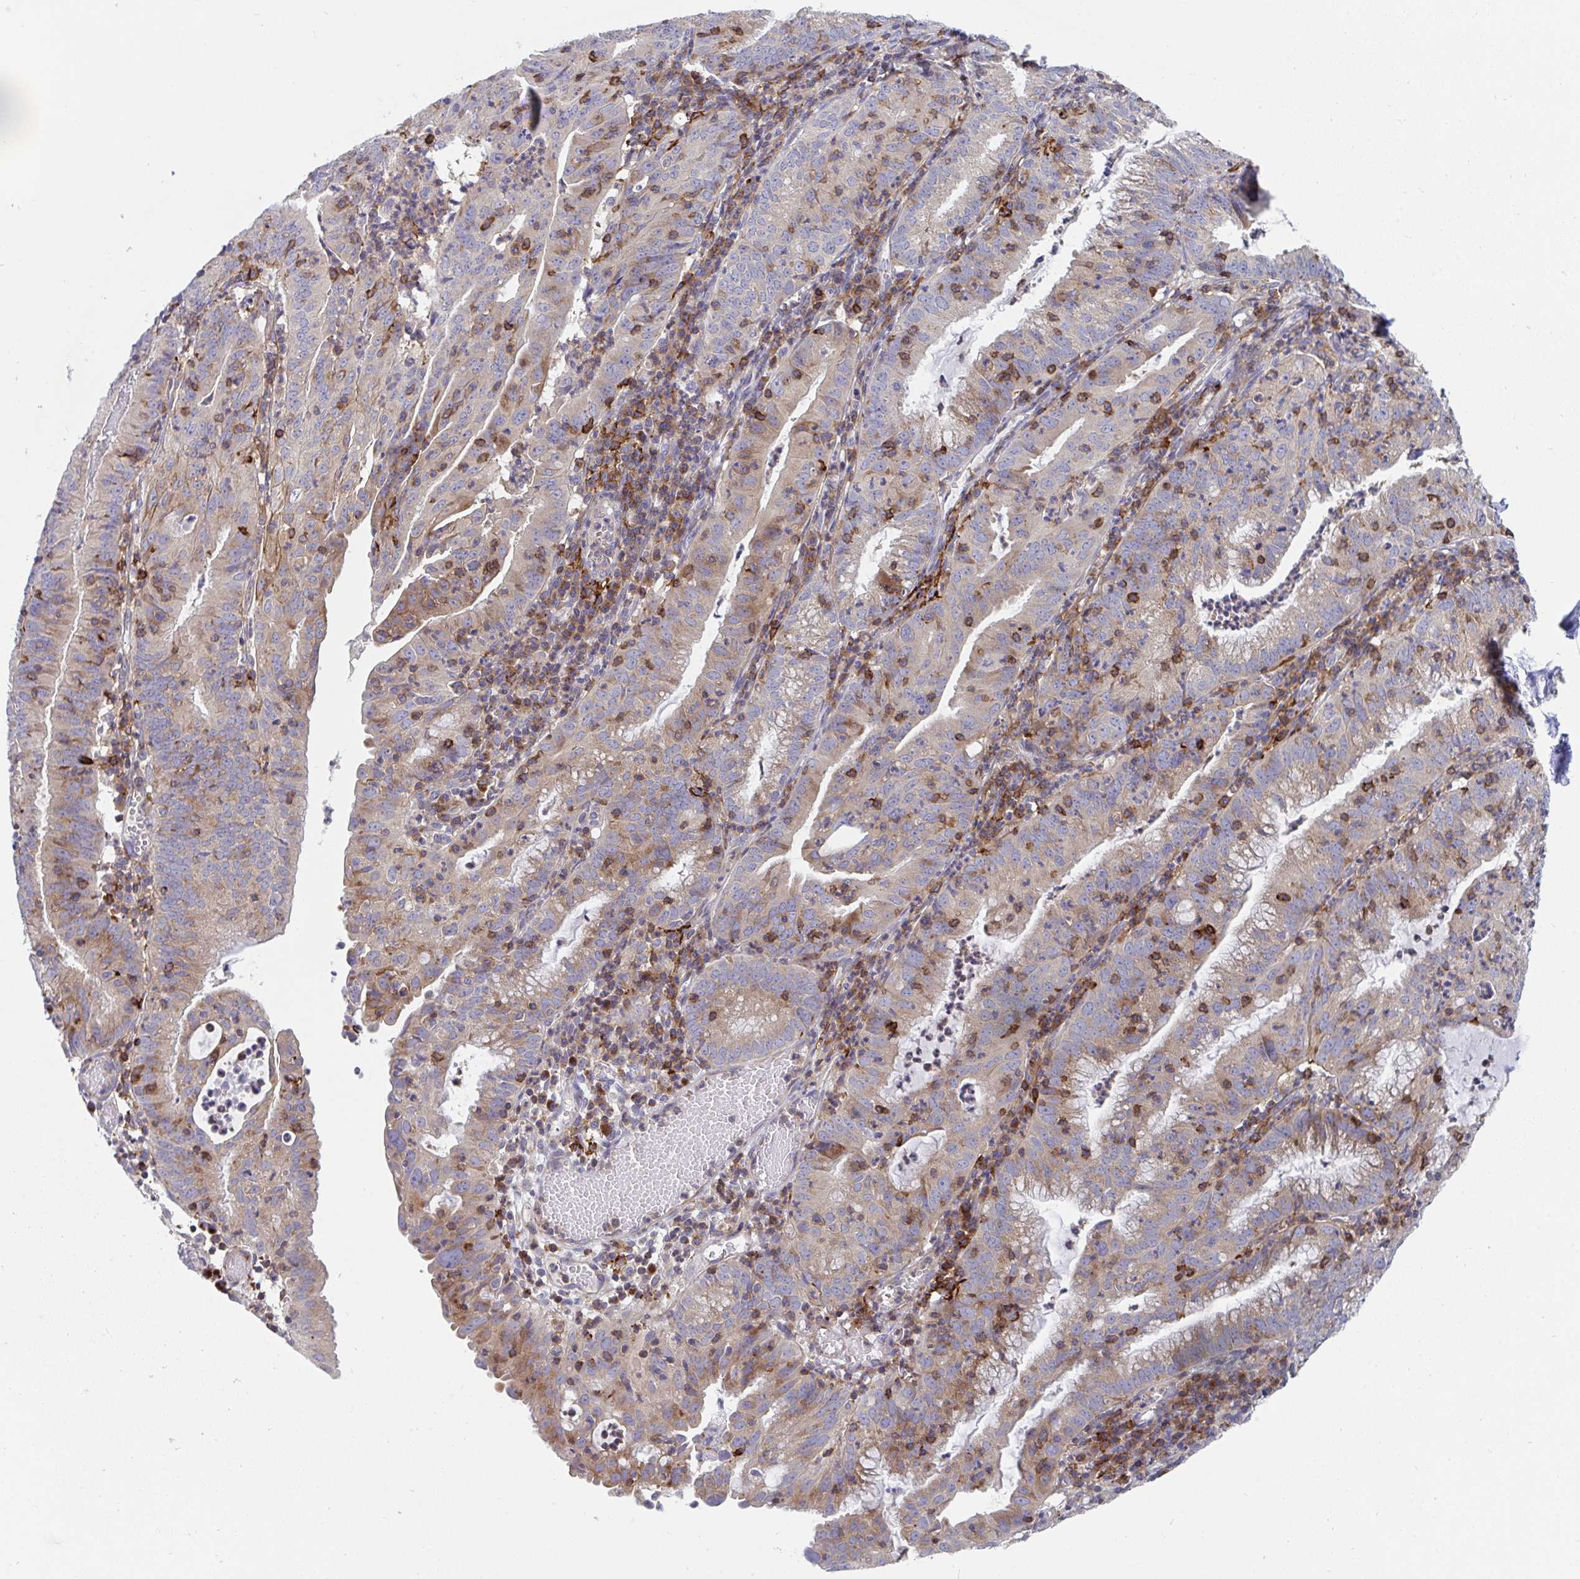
{"staining": {"intensity": "weak", "quantity": "25%-75%", "location": "cytoplasmic/membranous"}, "tissue": "endometrial cancer", "cell_type": "Tumor cells", "image_type": "cancer", "snomed": [{"axis": "morphology", "description": "Adenocarcinoma, NOS"}, {"axis": "topography", "description": "Endometrium"}], "caption": "Adenocarcinoma (endometrial) stained for a protein (brown) demonstrates weak cytoplasmic/membranous positive staining in approximately 25%-75% of tumor cells.", "gene": "FRMD3", "patient": {"sex": "female", "age": 60}}